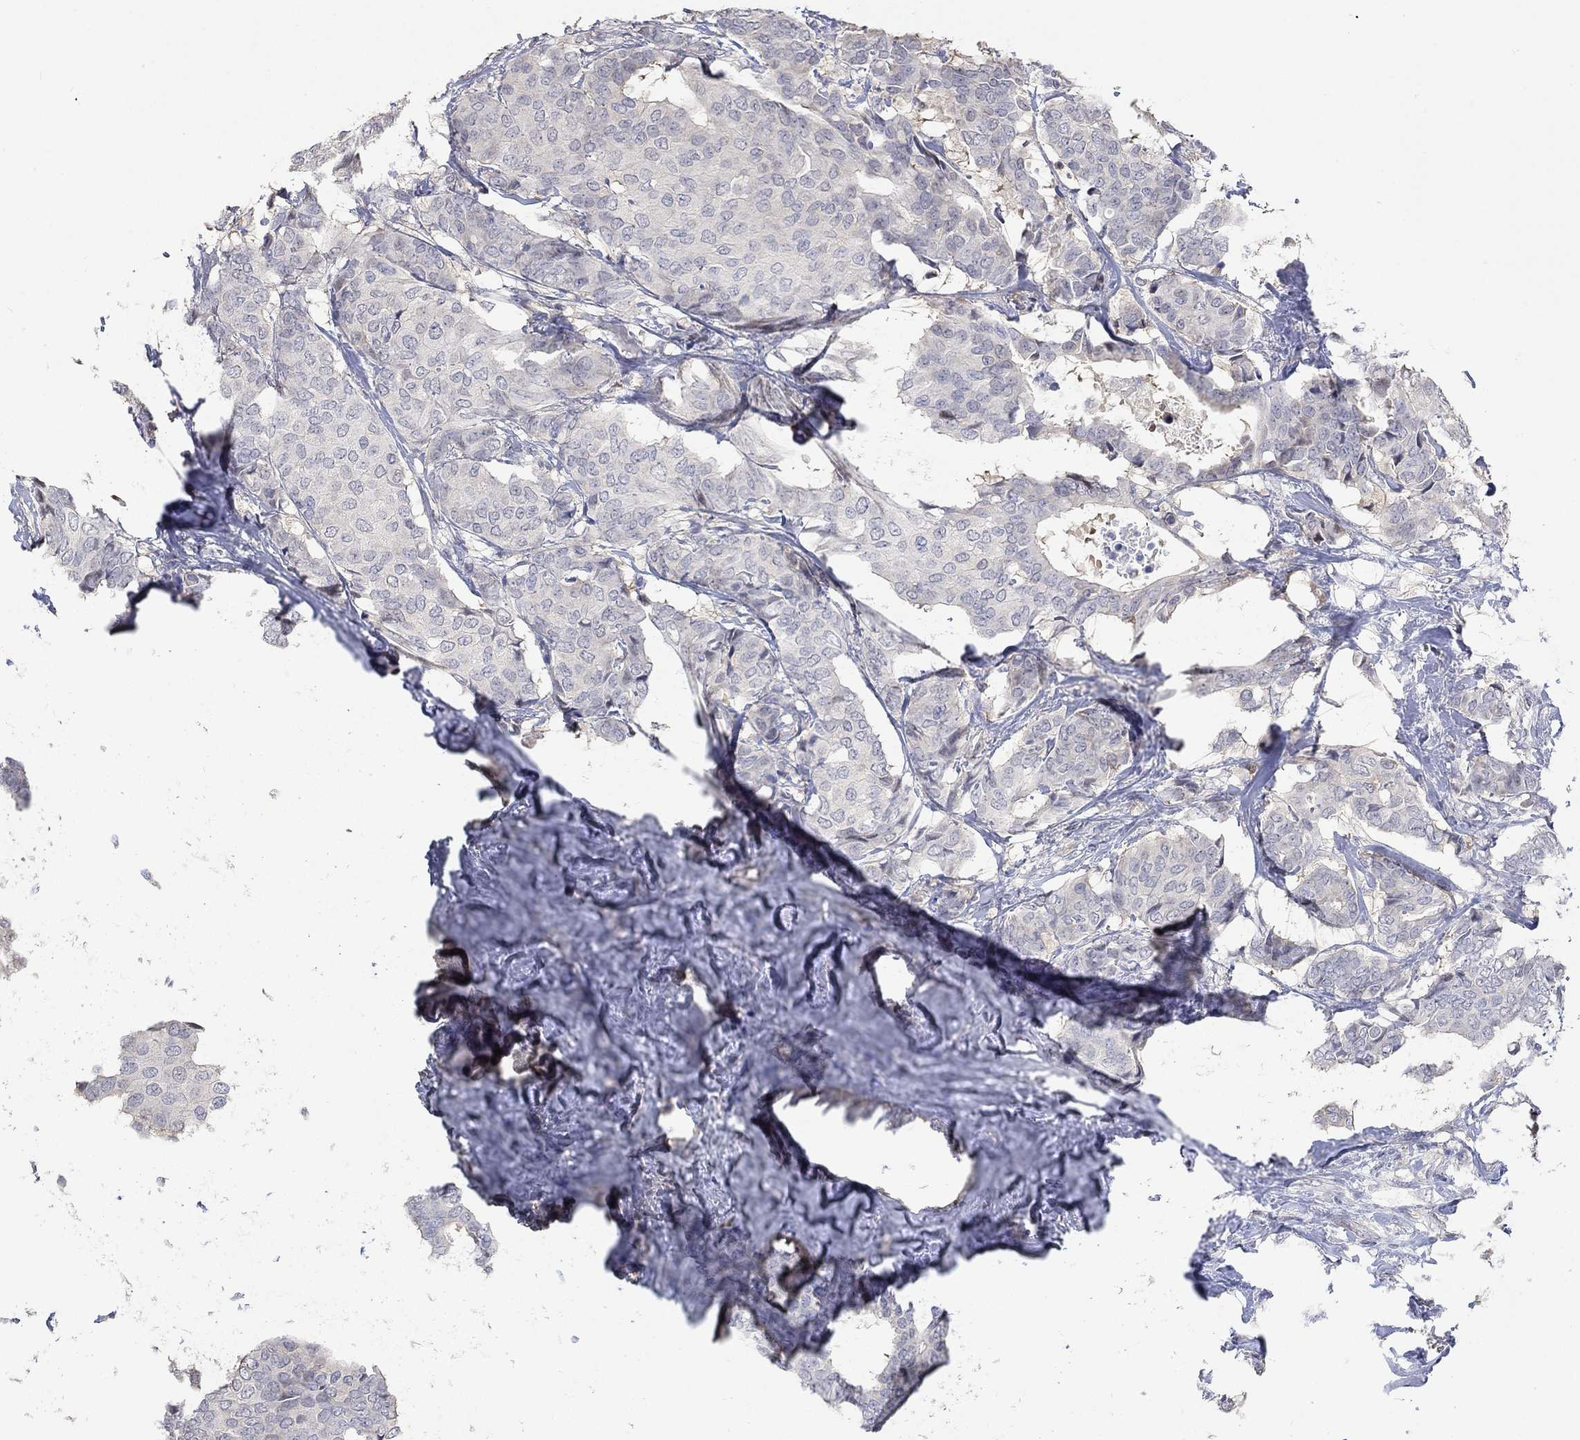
{"staining": {"intensity": "negative", "quantity": "none", "location": "none"}, "tissue": "breast cancer", "cell_type": "Tumor cells", "image_type": "cancer", "snomed": [{"axis": "morphology", "description": "Duct carcinoma"}, {"axis": "topography", "description": "Breast"}], "caption": "High magnification brightfield microscopy of intraductal carcinoma (breast) stained with DAB (brown) and counterstained with hematoxylin (blue): tumor cells show no significant staining.", "gene": "PNMA5", "patient": {"sex": "female", "age": 75}}